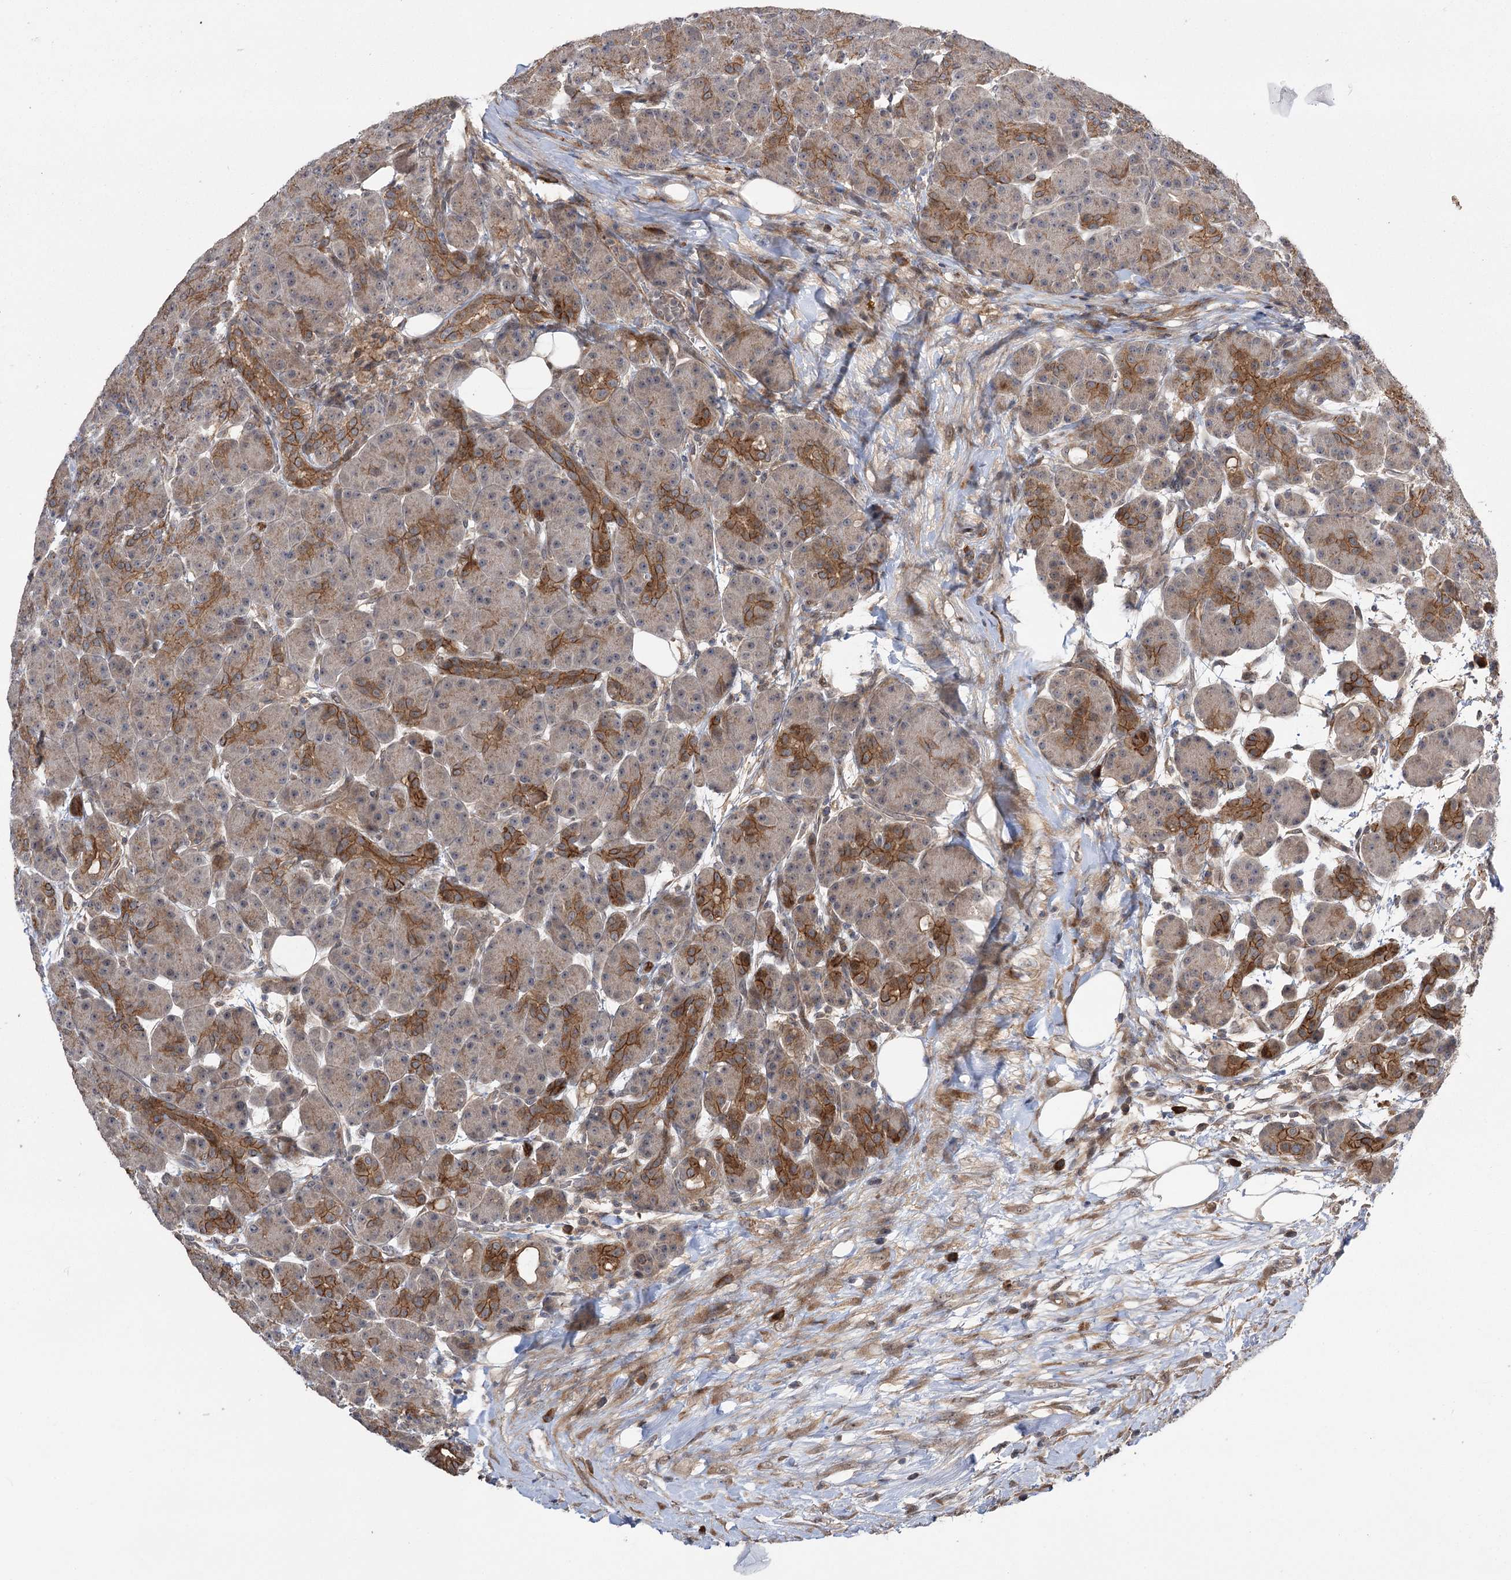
{"staining": {"intensity": "strong", "quantity": "25%-75%", "location": "cytoplasmic/membranous"}, "tissue": "pancreas", "cell_type": "Exocrine glandular cells", "image_type": "normal", "snomed": [{"axis": "morphology", "description": "Normal tissue, NOS"}, {"axis": "topography", "description": "Pancreas"}], "caption": "The micrograph demonstrates staining of unremarkable pancreas, revealing strong cytoplasmic/membranous protein staining (brown color) within exocrine glandular cells.", "gene": "KCNN2", "patient": {"sex": "male", "age": 63}}